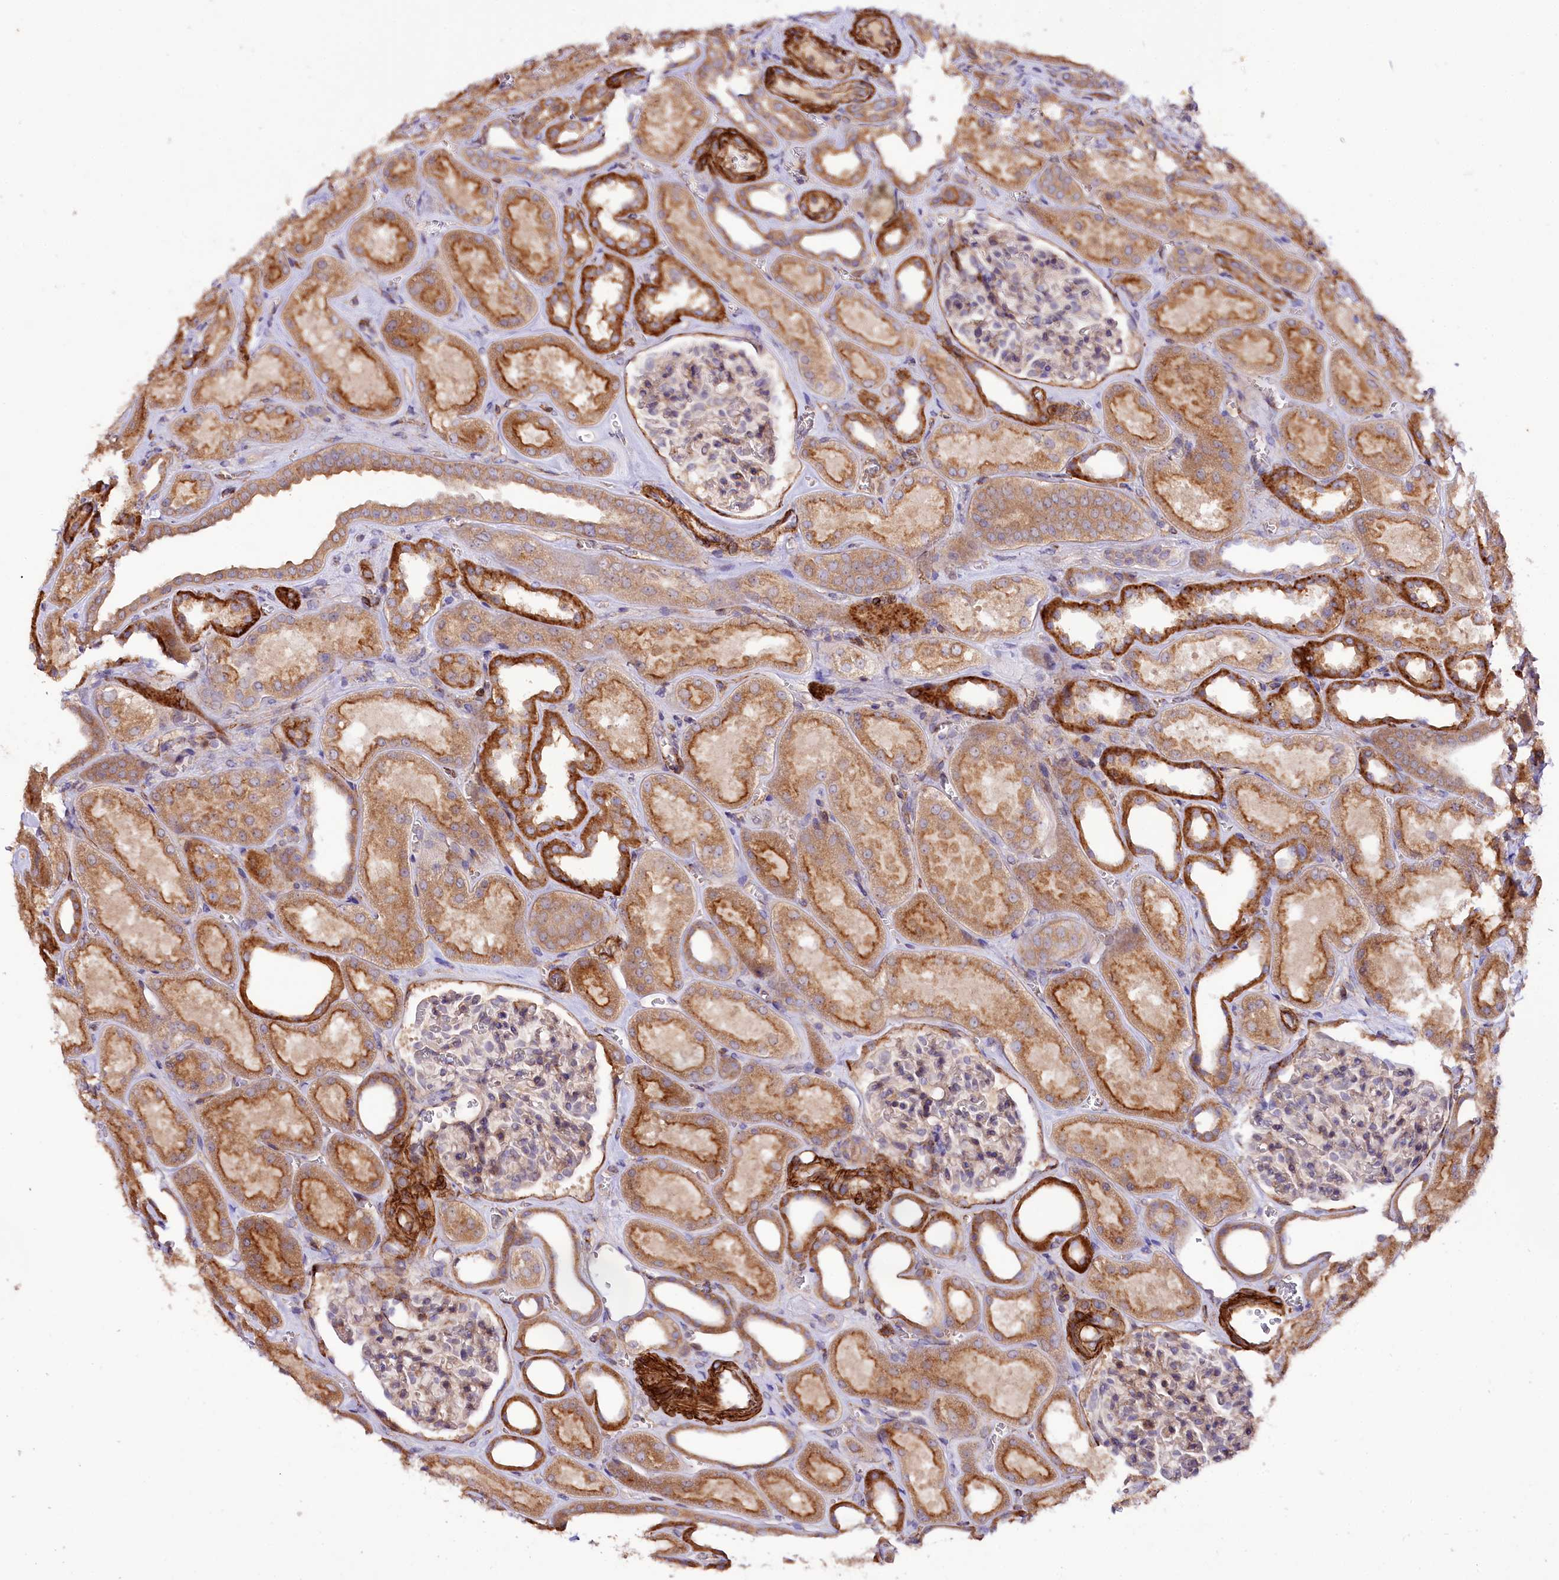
{"staining": {"intensity": "weak", "quantity": "25%-75%", "location": "cytoplasmic/membranous"}, "tissue": "kidney", "cell_type": "Cells in glomeruli", "image_type": "normal", "snomed": [{"axis": "morphology", "description": "Normal tissue, NOS"}, {"axis": "morphology", "description": "Adenocarcinoma, NOS"}, {"axis": "topography", "description": "Kidney"}], "caption": "Benign kidney was stained to show a protein in brown. There is low levels of weak cytoplasmic/membranous staining in approximately 25%-75% of cells in glomeruli. (brown staining indicates protein expression, while blue staining denotes nuclei).", "gene": "SPATS2", "patient": {"sex": "female", "age": 68}}